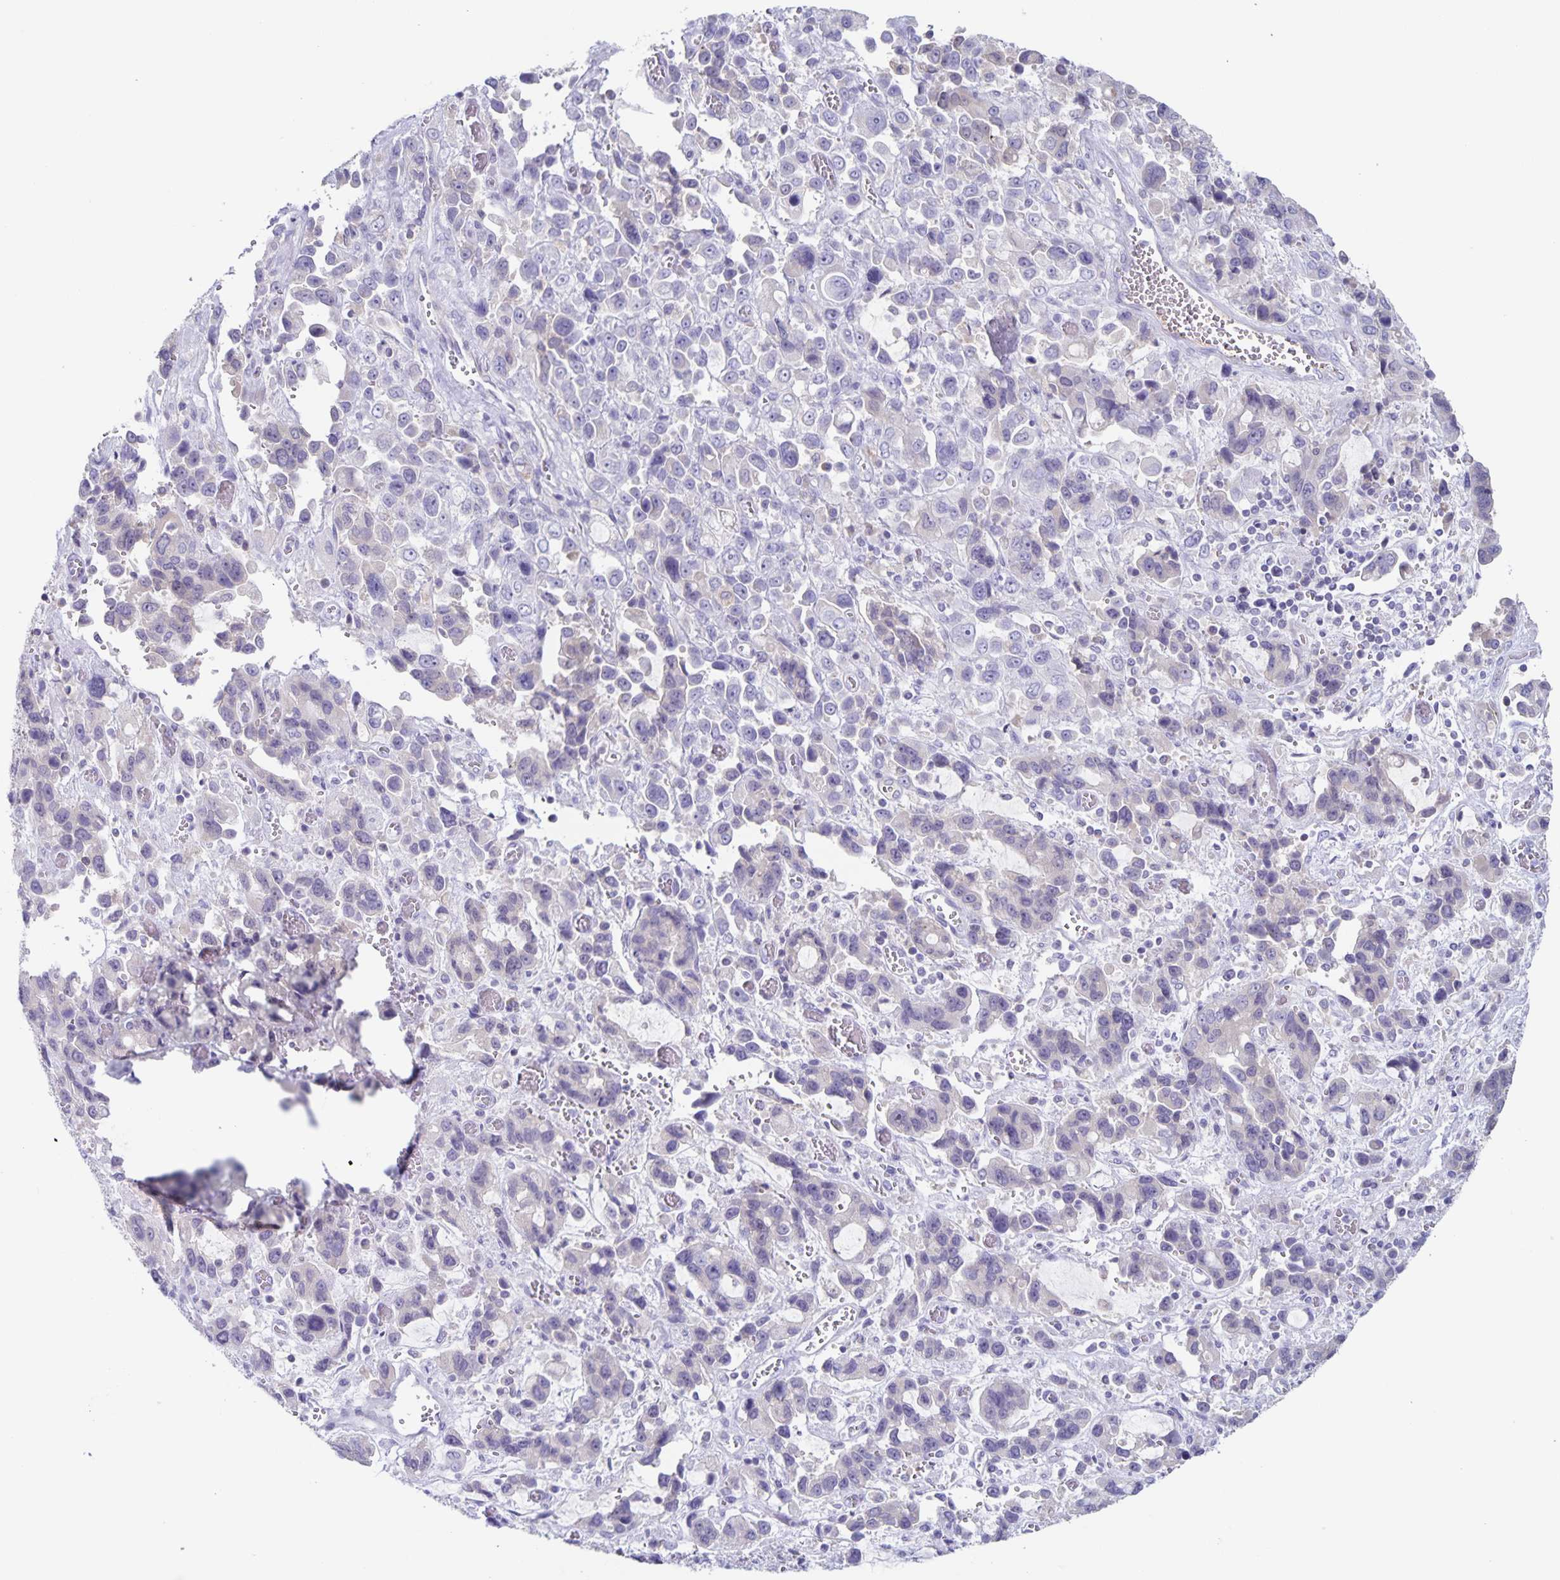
{"staining": {"intensity": "negative", "quantity": "none", "location": "none"}, "tissue": "stomach cancer", "cell_type": "Tumor cells", "image_type": "cancer", "snomed": [{"axis": "morphology", "description": "Adenocarcinoma, NOS"}, {"axis": "topography", "description": "Stomach, upper"}], "caption": "An IHC photomicrograph of stomach cancer (adenocarcinoma) is shown. There is no staining in tumor cells of stomach cancer (adenocarcinoma).", "gene": "RPL36A", "patient": {"sex": "female", "age": 81}}